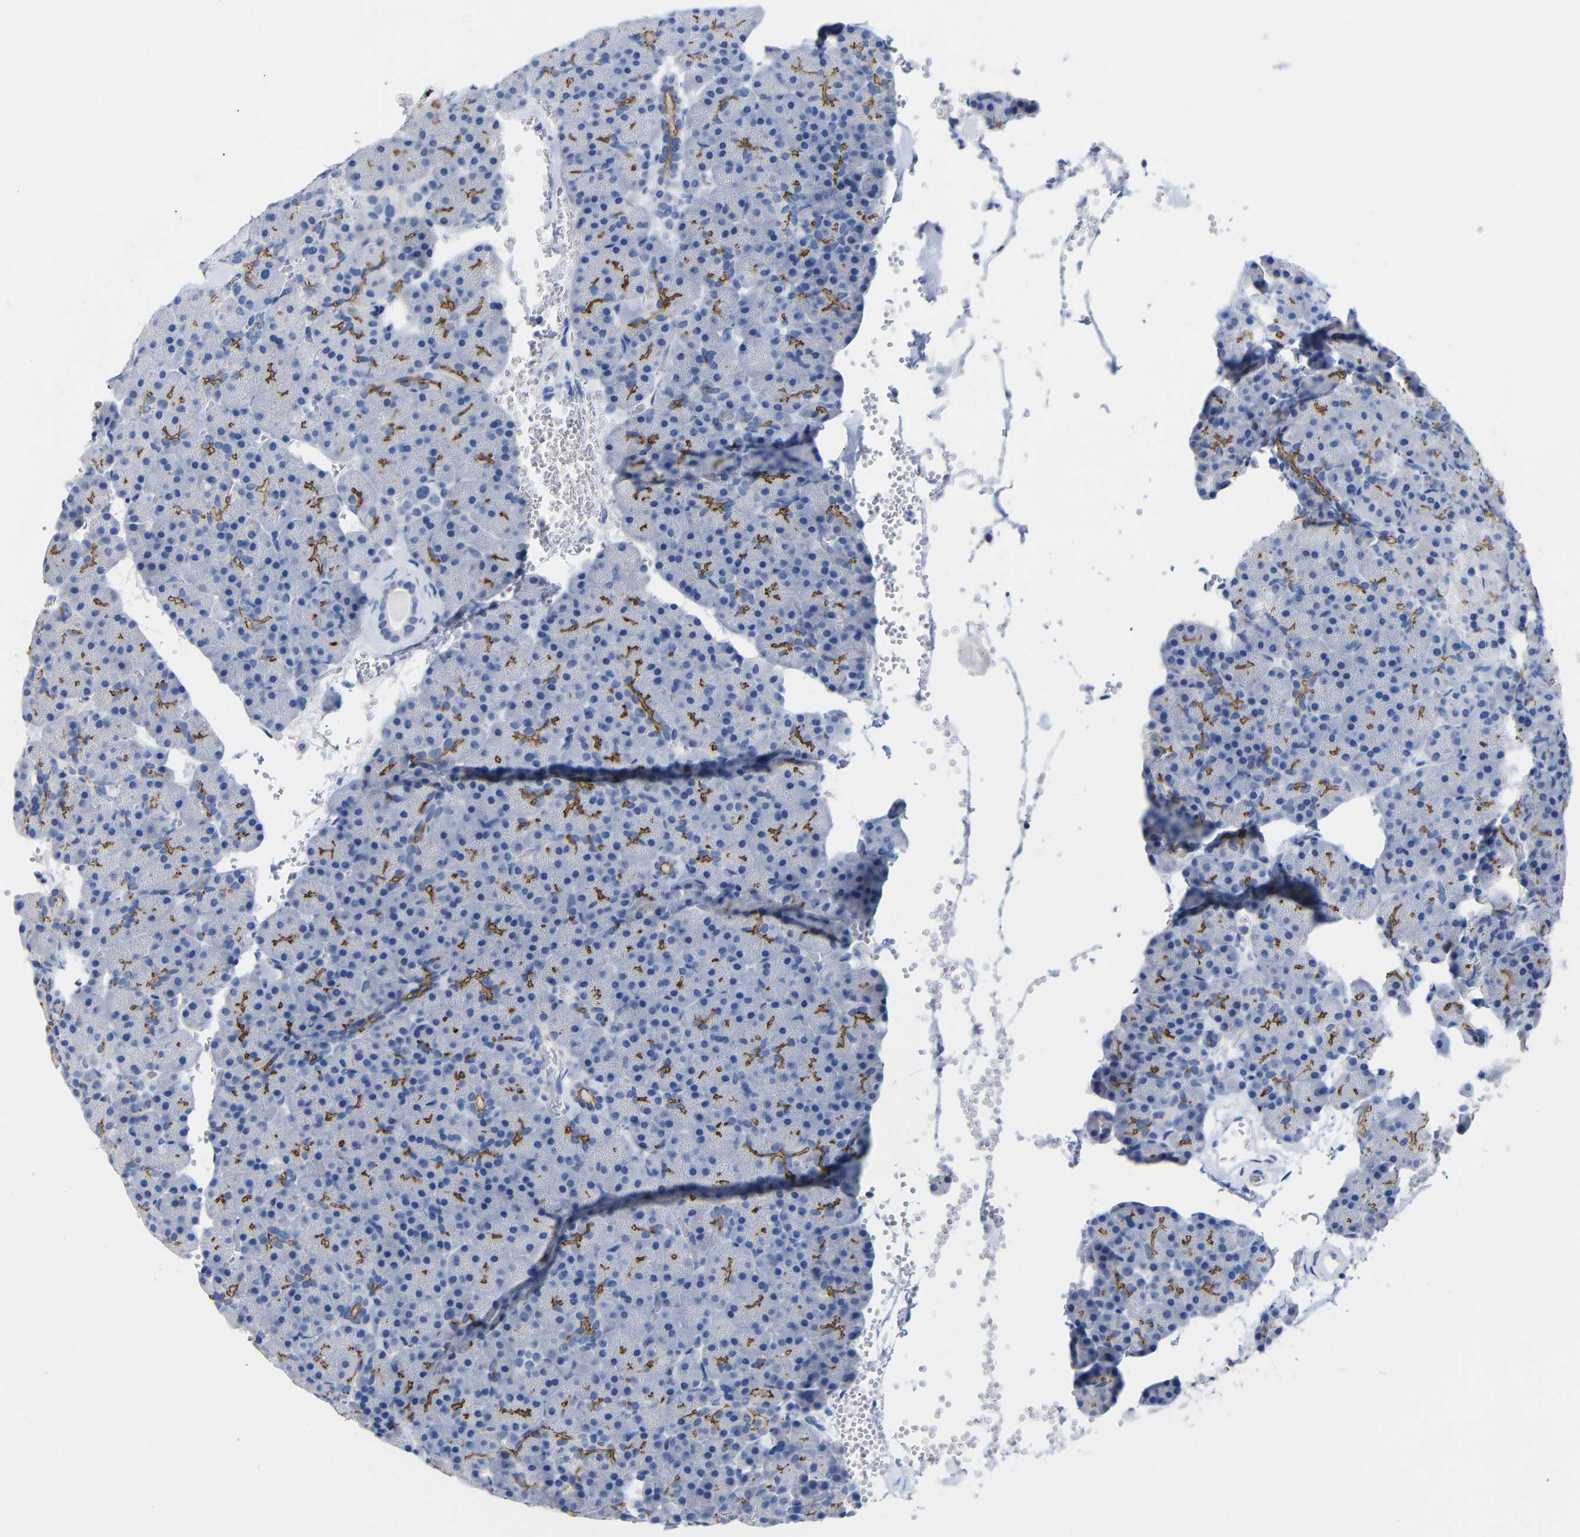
{"staining": {"intensity": "moderate", "quantity": "25%-75%", "location": "cytoplasmic/membranous"}, "tissue": "pancreas", "cell_type": "Exocrine glandular cells", "image_type": "normal", "snomed": [{"axis": "morphology", "description": "Normal tissue, NOS"}, {"axis": "topography", "description": "Pancreas"}], "caption": "An immunohistochemistry photomicrograph of normal tissue is shown. Protein staining in brown labels moderate cytoplasmic/membranous positivity in pancreas within exocrine glandular cells. The protein of interest is stained brown, and the nuclei are stained in blue (DAB (3,3'-diaminobenzidine) IHC with brightfield microscopy, high magnification).", "gene": "CGNL1", "patient": {"sex": "female", "age": 35}}